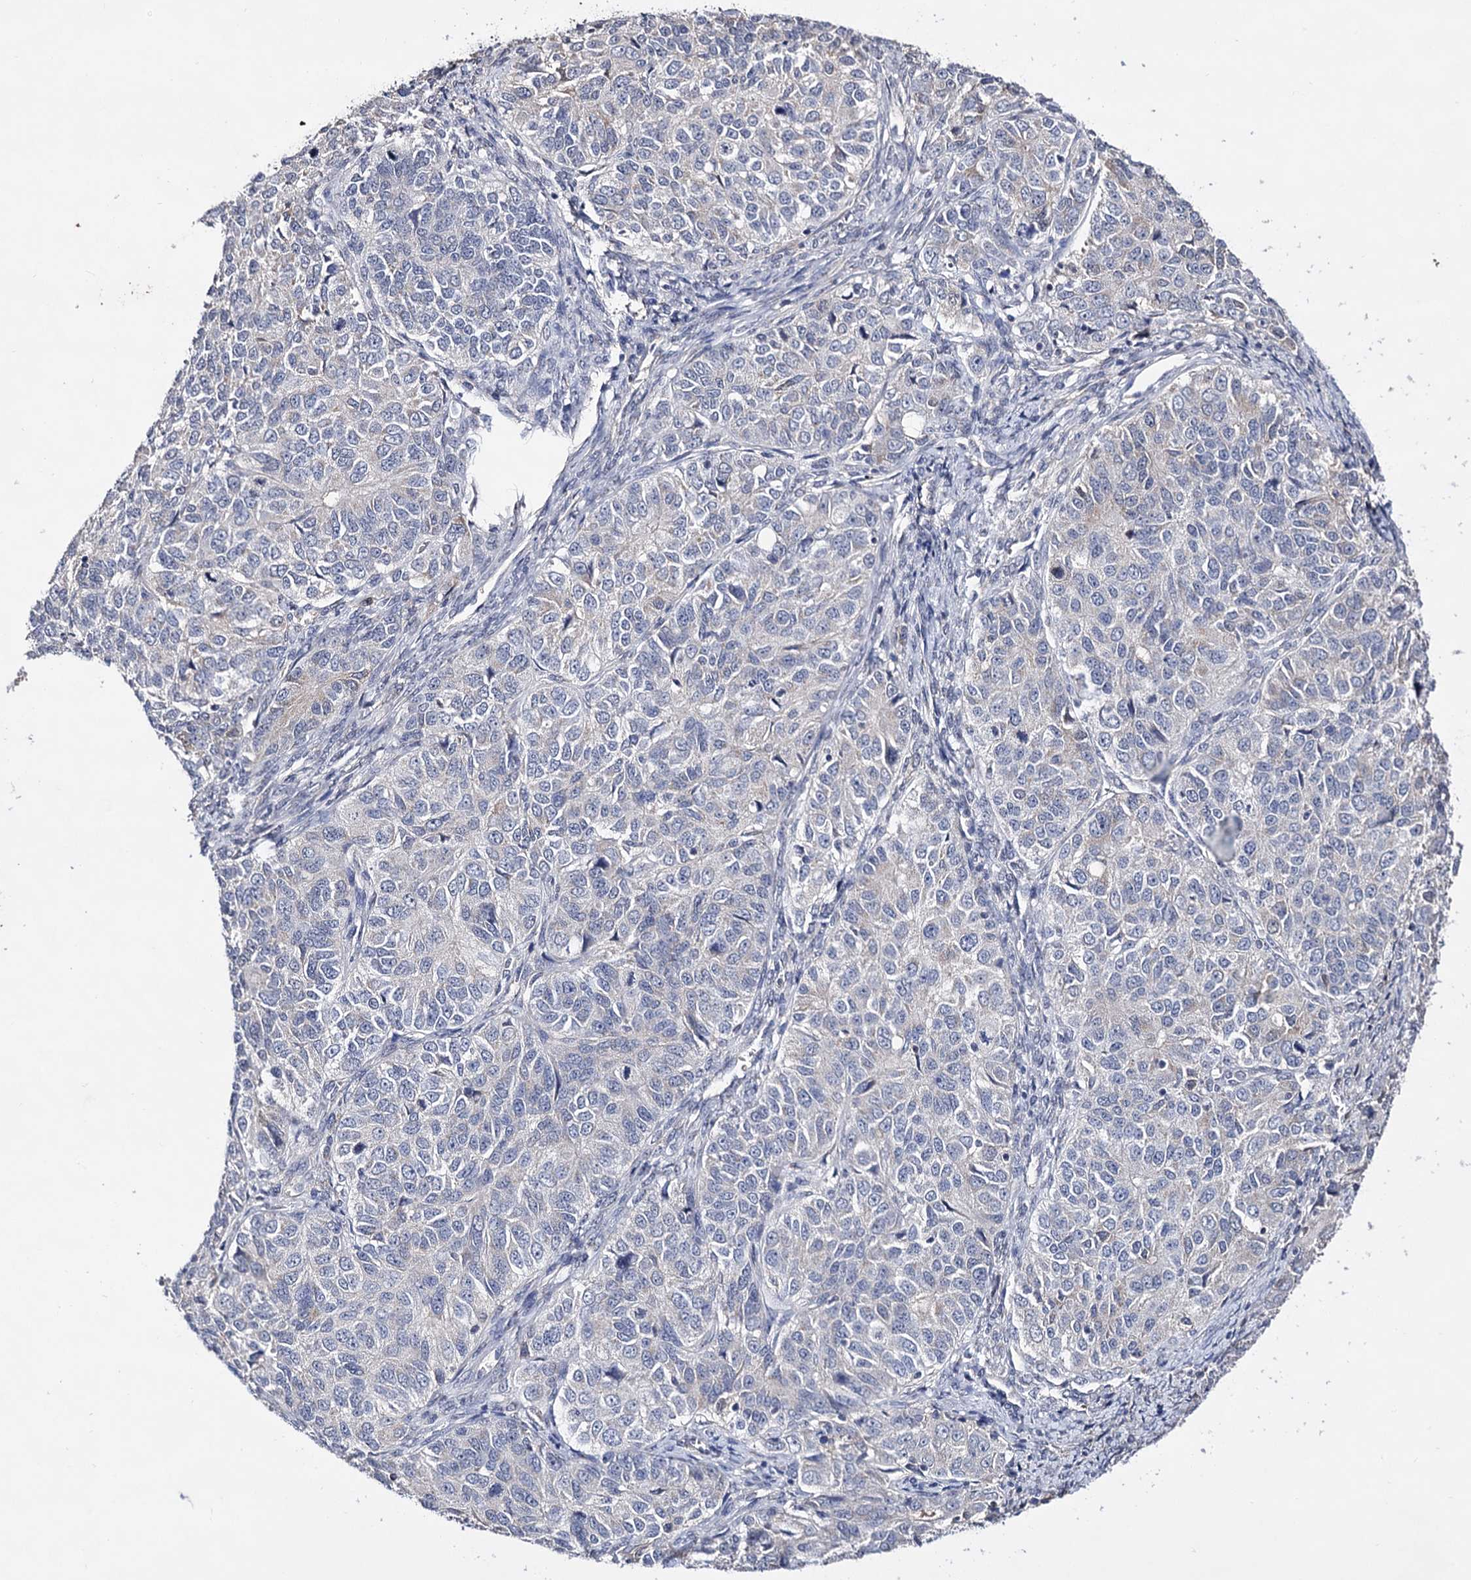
{"staining": {"intensity": "negative", "quantity": "none", "location": "none"}, "tissue": "ovarian cancer", "cell_type": "Tumor cells", "image_type": "cancer", "snomed": [{"axis": "morphology", "description": "Carcinoma, endometroid"}, {"axis": "topography", "description": "Ovary"}], "caption": "Immunohistochemistry of human ovarian endometroid carcinoma displays no expression in tumor cells.", "gene": "PLIN1", "patient": {"sex": "female", "age": 51}}